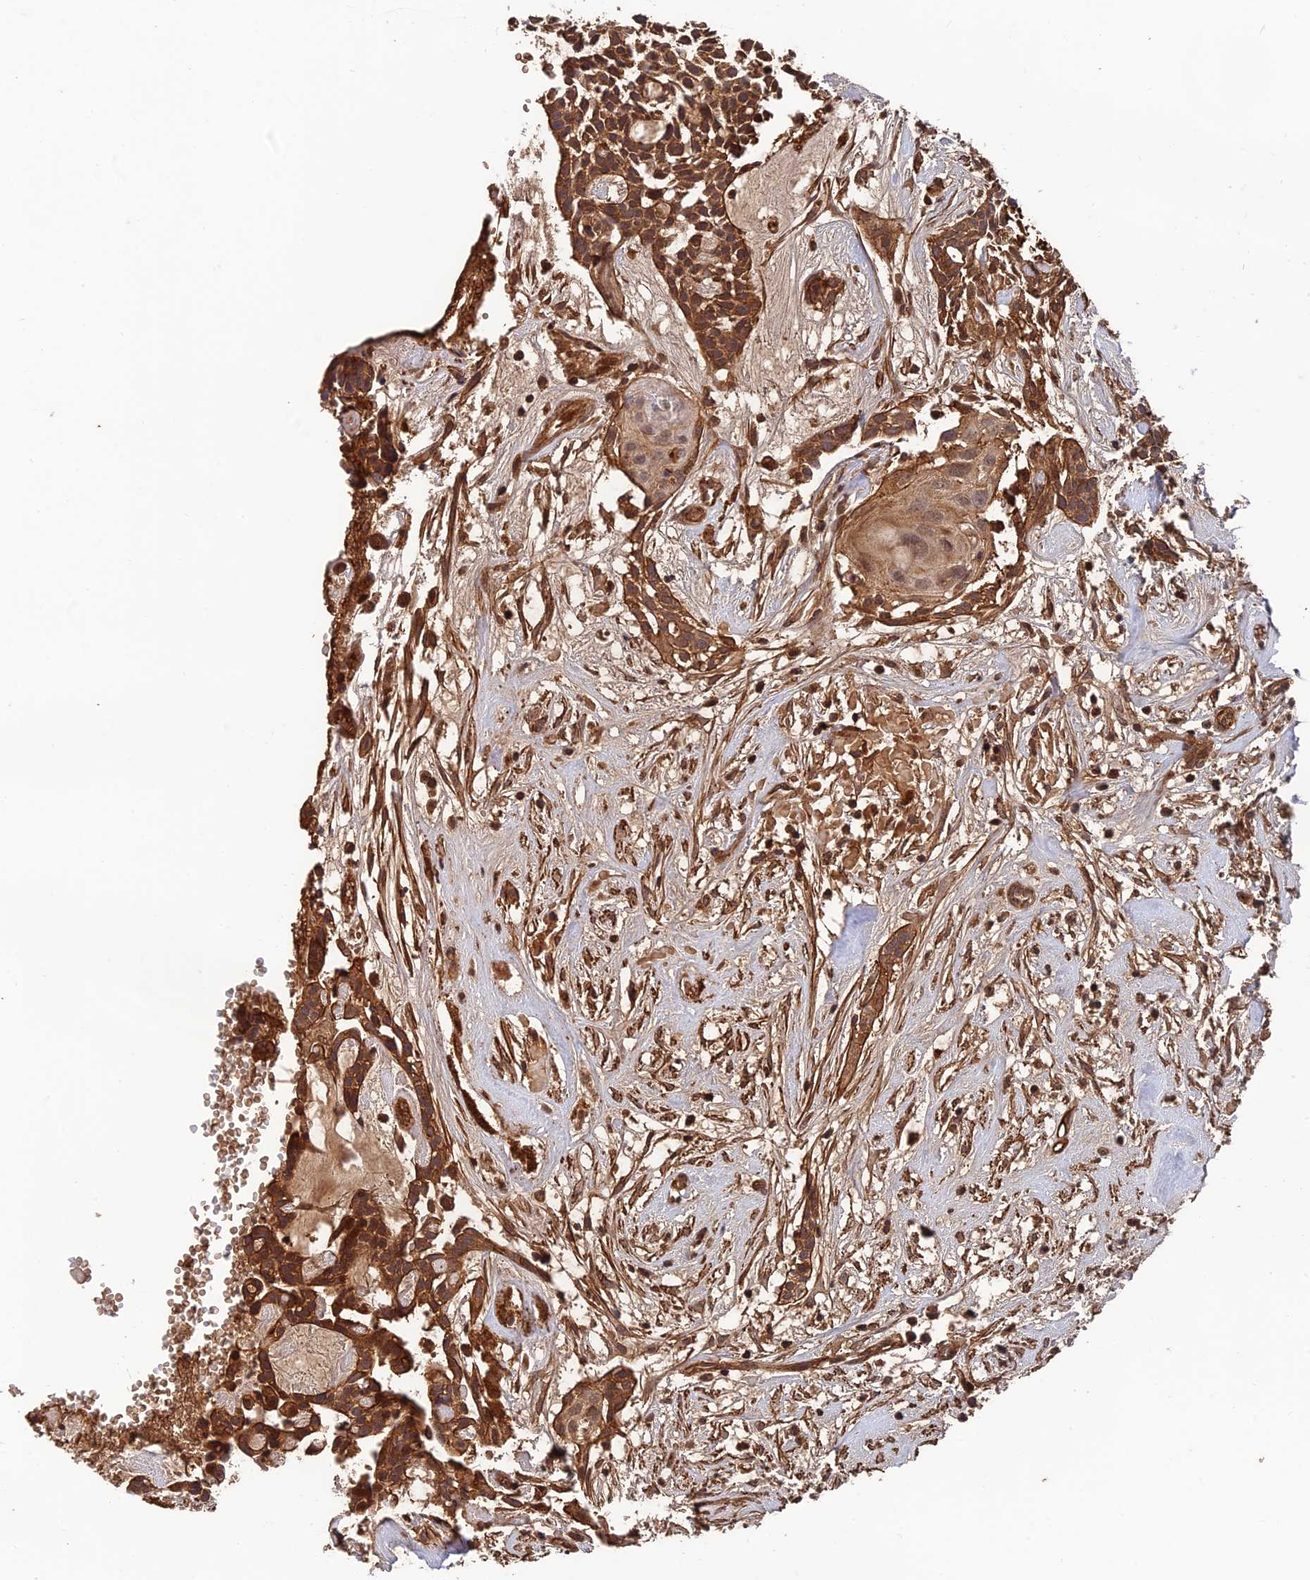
{"staining": {"intensity": "strong", "quantity": ">75%", "location": "cytoplasmic/membranous"}, "tissue": "head and neck cancer", "cell_type": "Tumor cells", "image_type": "cancer", "snomed": [{"axis": "morphology", "description": "Adenocarcinoma, NOS"}, {"axis": "topography", "description": "Subcutis"}, {"axis": "topography", "description": "Head-Neck"}], "caption": "The immunohistochemical stain shows strong cytoplasmic/membranous staining in tumor cells of head and neck adenocarcinoma tissue. (DAB = brown stain, brightfield microscopy at high magnification).", "gene": "OSBPL1A", "patient": {"sex": "female", "age": 73}}